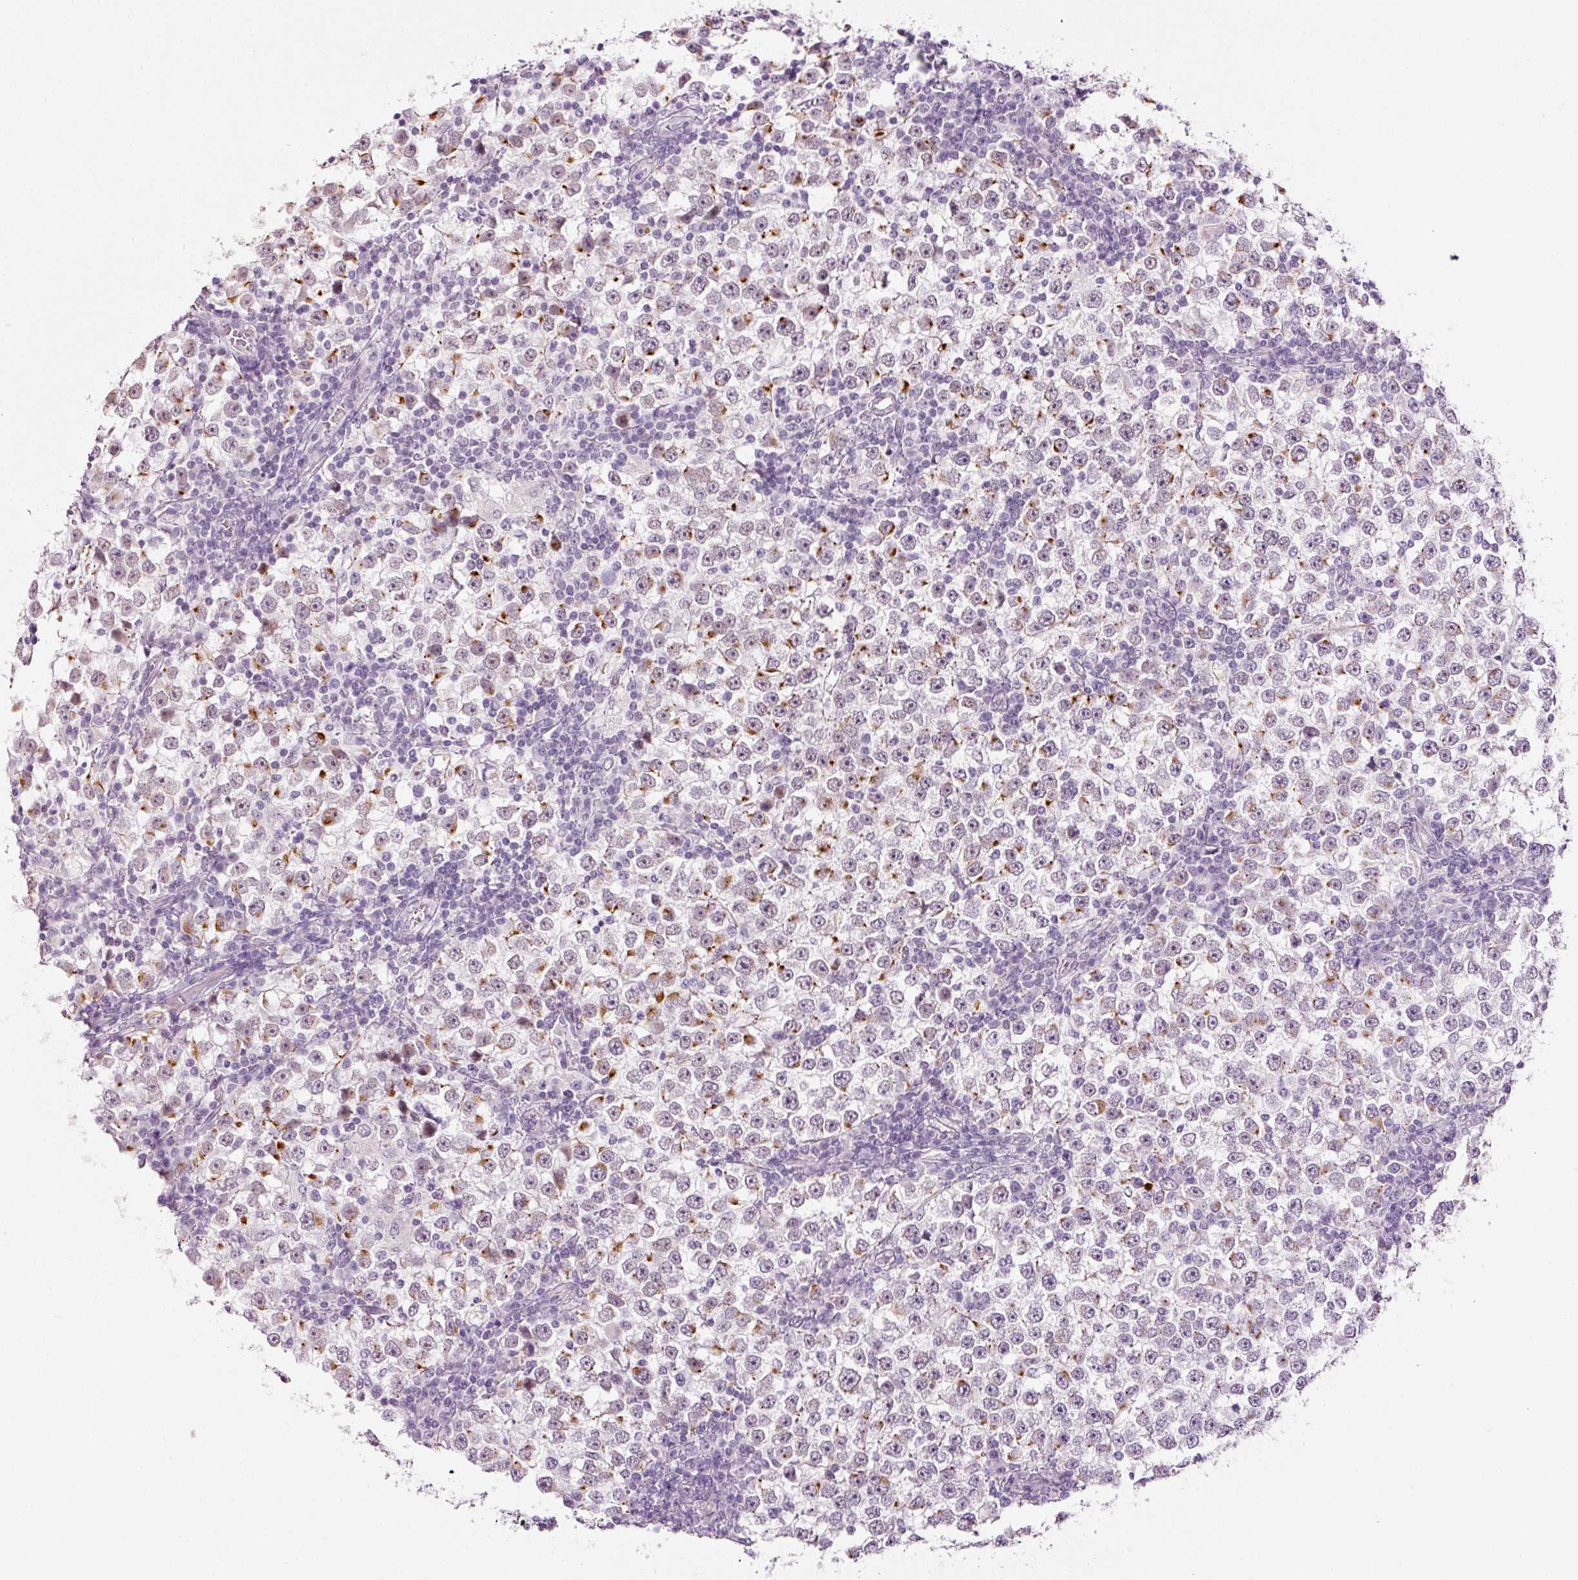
{"staining": {"intensity": "moderate", "quantity": "25%-75%", "location": "cytoplasmic/membranous,nuclear"}, "tissue": "testis cancer", "cell_type": "Tumor cells", "image_type": "cancer", "snomed": [{"axis": "morphology", "description": "Seminoma, NOS"}, {"axis": "topography", "description": "Testis"}], "caption": "DAB (3,3'-diaminobenzidine) immunohistochemical staining of human testis cancer (seminoma) reveals moderate cytoplasmic/membranous and nuclear protein staining in about 25%-75% of tumor cells.", "gene": "ANKRD20A1", "patient": {"sex": "male", "age": 65}}